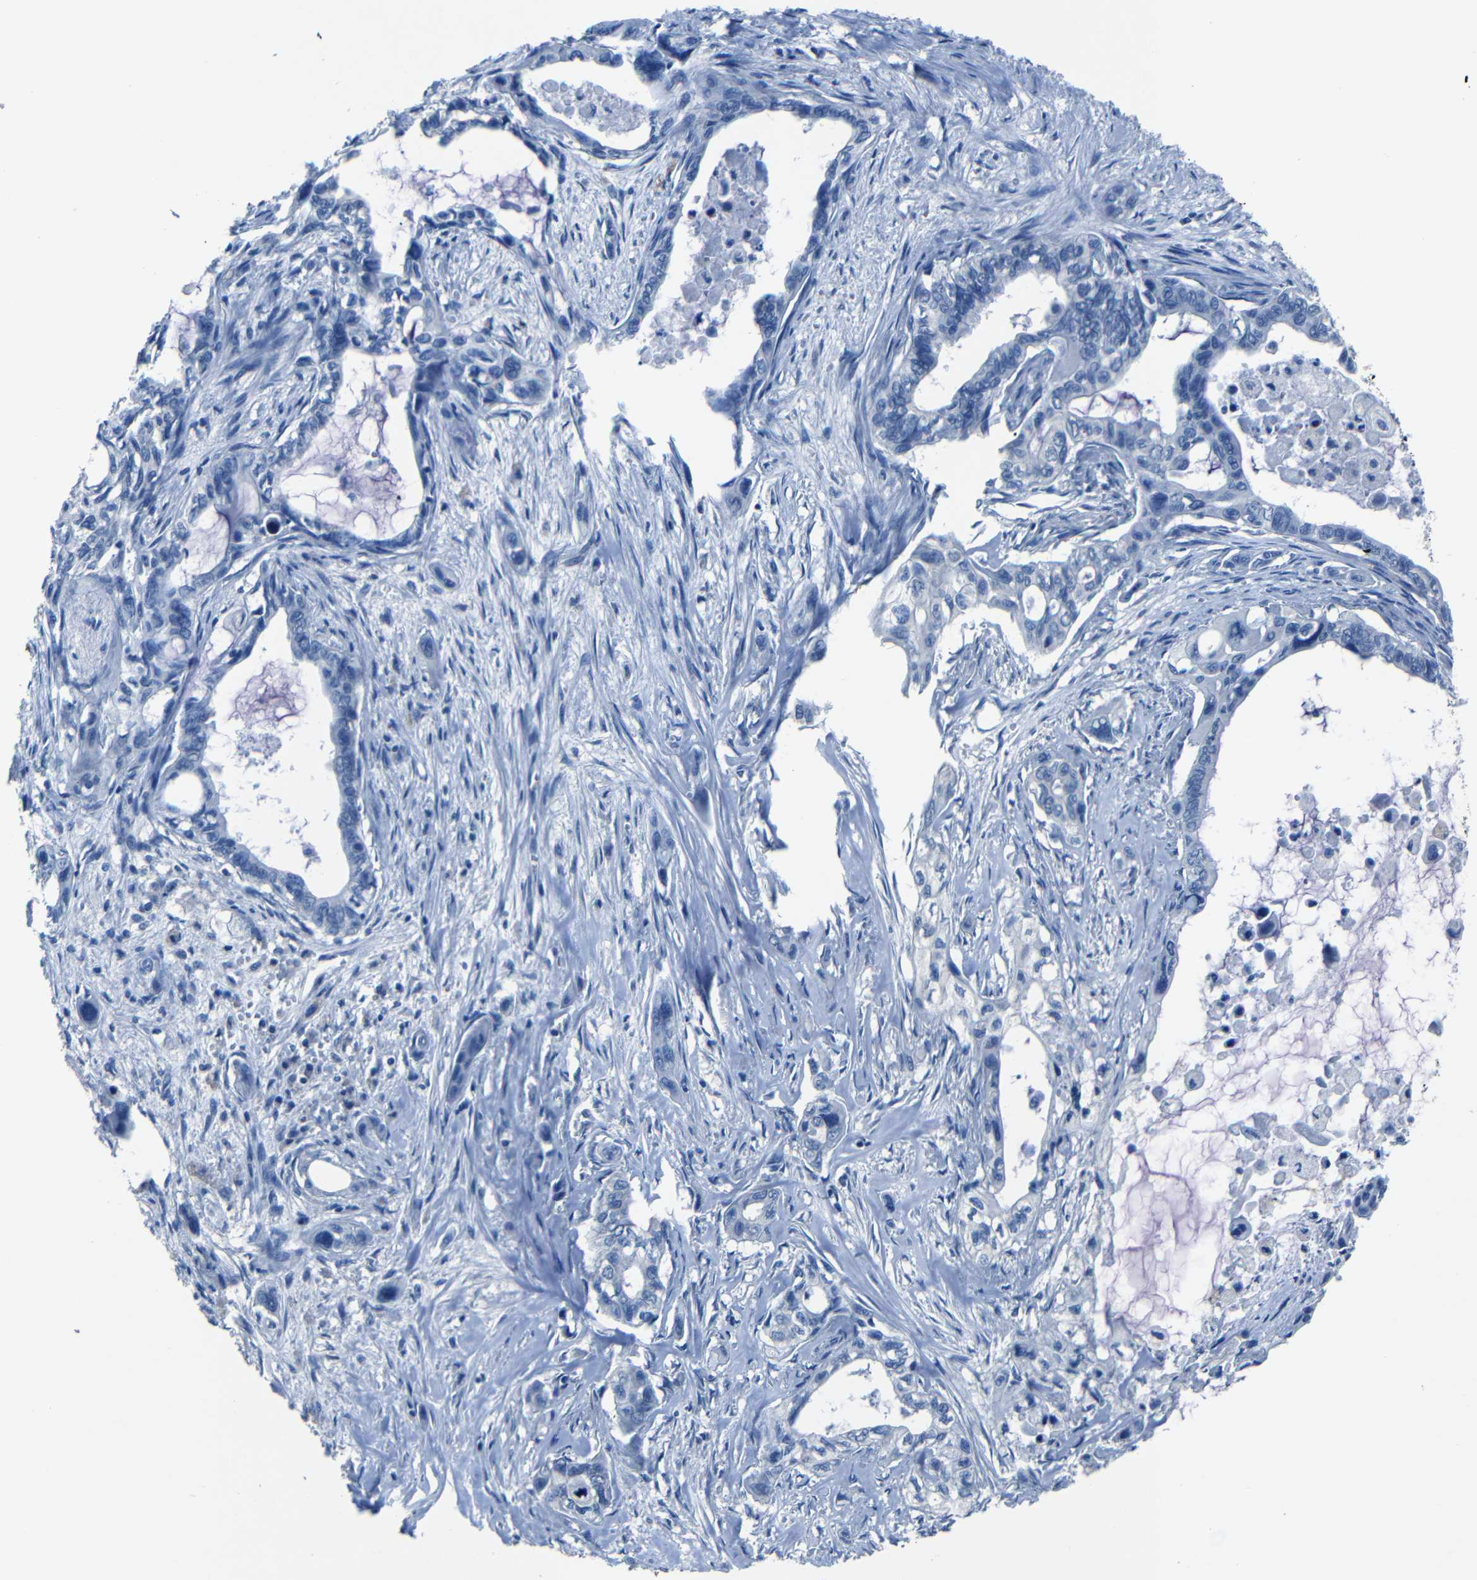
{"staining": {"intensity": "negative", "quantity": "none", "location": "none"}, "tissue": "pancreatic cancer", "cell_type": "Tumor cells", "image_type": "cancer", "snomed": [{"axis": "morphology", "description": "Adenocarcinoma, NOS"}, {"axis": "topography", "description": "Pancreas"}], "caption": "Immunohistochemistry (IHC) image of human pancreatic adenocarcinoma stained for a protein (brown), which demonstrates no positivity in tumor cells. (Brightfield microscopy of DAB immunohistochemistry (IHC) at high magnification).", "gene": "NCMAP", "patient": {"sex": "male", "age": 73}}